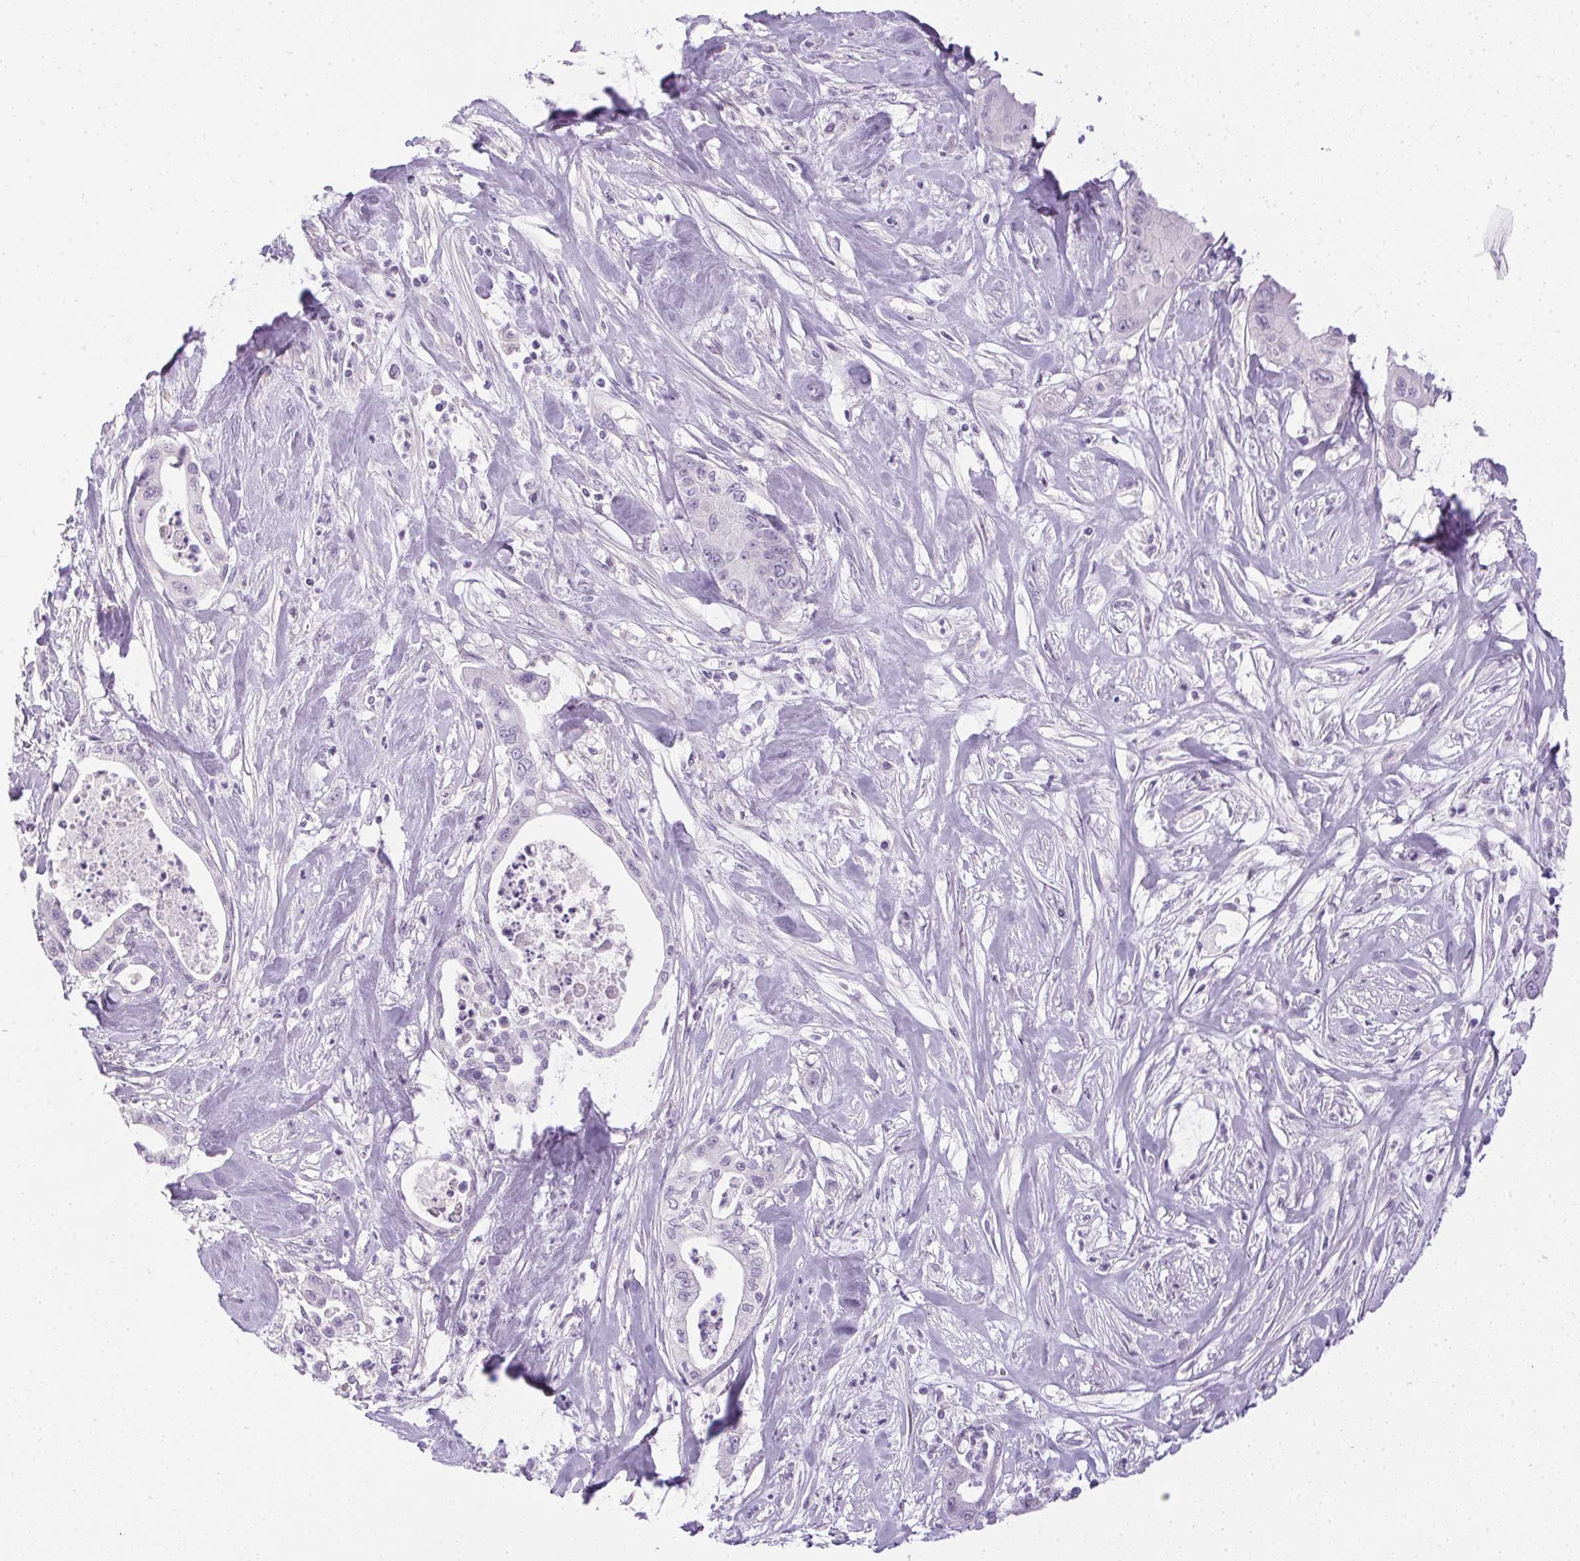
{"staining": {"intensity": "negative", "quantity": "none", "location": "none"}, "tissue": "pancreatic cancer", "cell_type": "Tumor cells", "image_type": "cancer", "snomed": [{"axis": "morphology", "description": "Adenocarcinoma, NOS"}, {"axis": "topography", "description": "Pancreas"}], "caption": "Adenocarcinoma (pancreatic) was stained to show a protein in brown. There is no significant expression in tumor cells.", "gene": "PRL", "patient": {"sex": "male", "age": 71}}